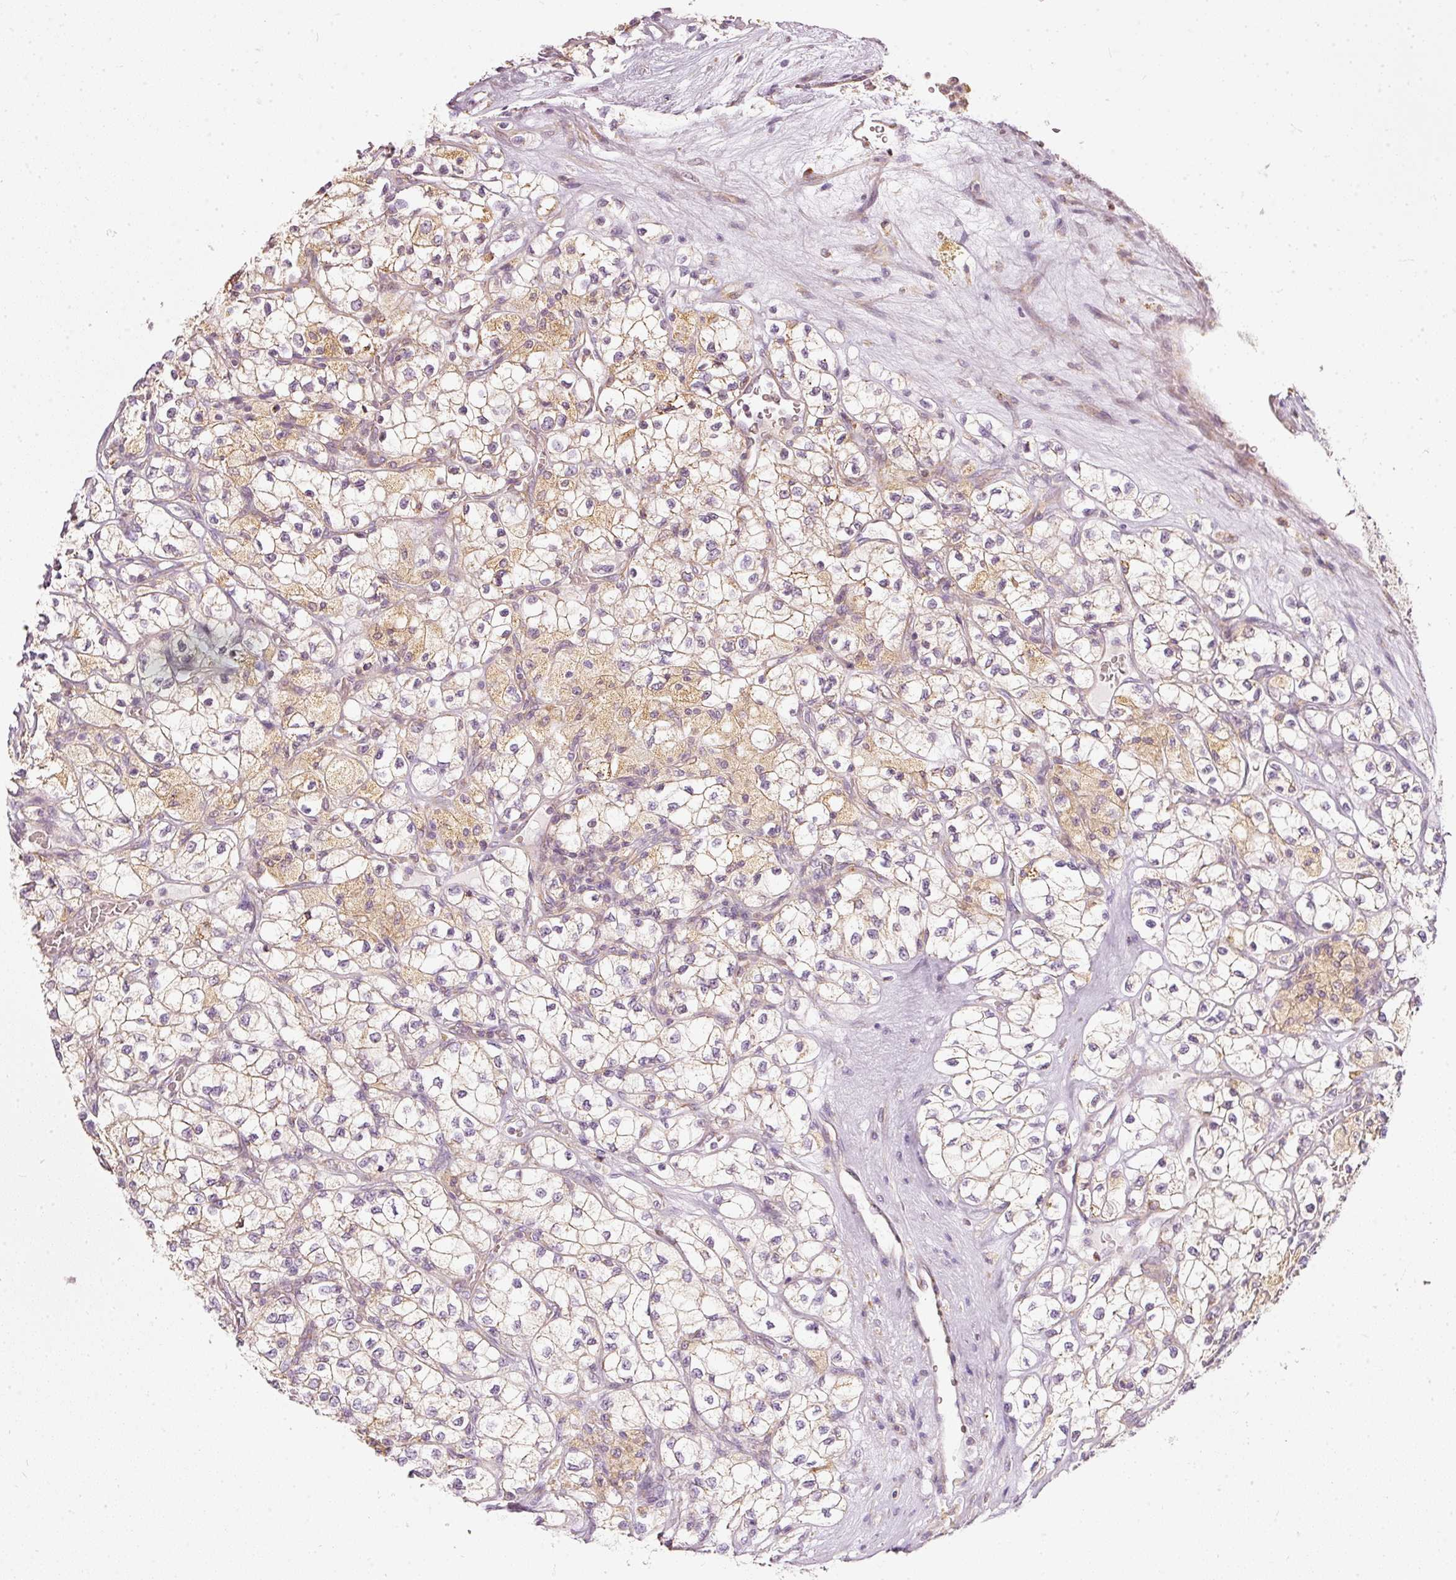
{"staining": {"intensity": "weak", "quantity": "25%-75%", "location": "cytoplasmic/membranous"}, "tissue": "renal cancer", "cell_type": "Tumor cells", "image_type": "cancer", "snomed": [{"axis": "morphology", "description": "Adenocarcinoma, NOS"}, {"axis": "topography", "description": "Kidney"}], "caption": "Human renal cancer stained with a protein marker exhibits weak staining in tumor cells.", "gene": "SNAPC5", "patient": {"sex": "male", "age": 80}}